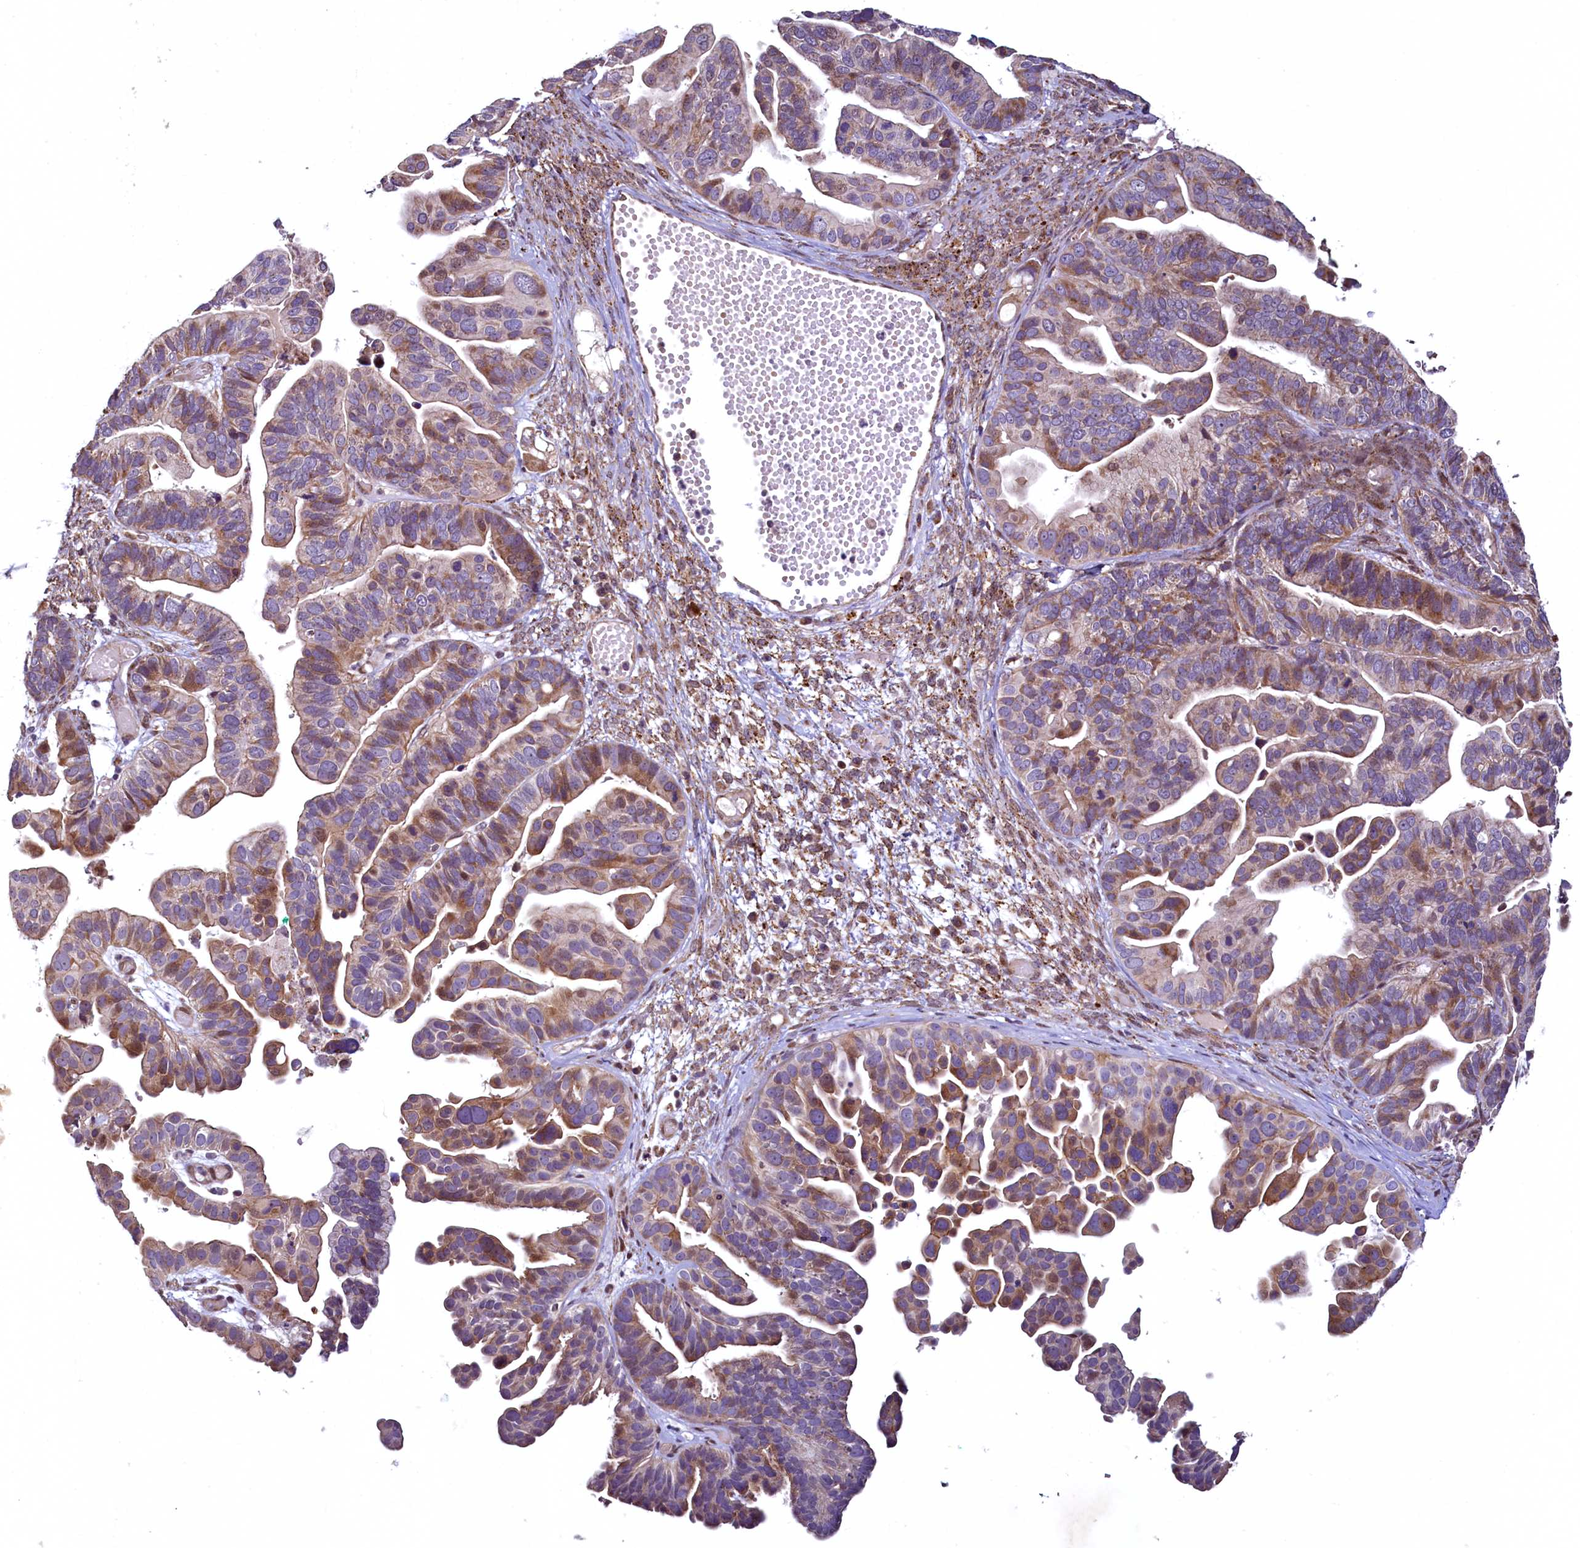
{"staining": {"intensity": "moderate", "quantity": "25%-75%", "location": "cytoplasmic/membranous"}, "tissue": "ovarian cancer", "cell_type": "Tumor cells", "image_type": "cancer", "snomed": [{"axis": "morphology", "description": "Cystadenocarcinoma, serous, NOS"}, {"axis": "topography", "description": "Ovary"}], "caption": "The histopathology image displays a brown stain indicating the presence of a protein in the cytoplasmic/membranous of tumor cells in ovarian cancer (serous cystadenocarcinoma). (brown staining indicates protein expression, while blue staining denotes nuclei).", "gene": "ZNF577", "patient": {"sex": "female", "age": 56}}